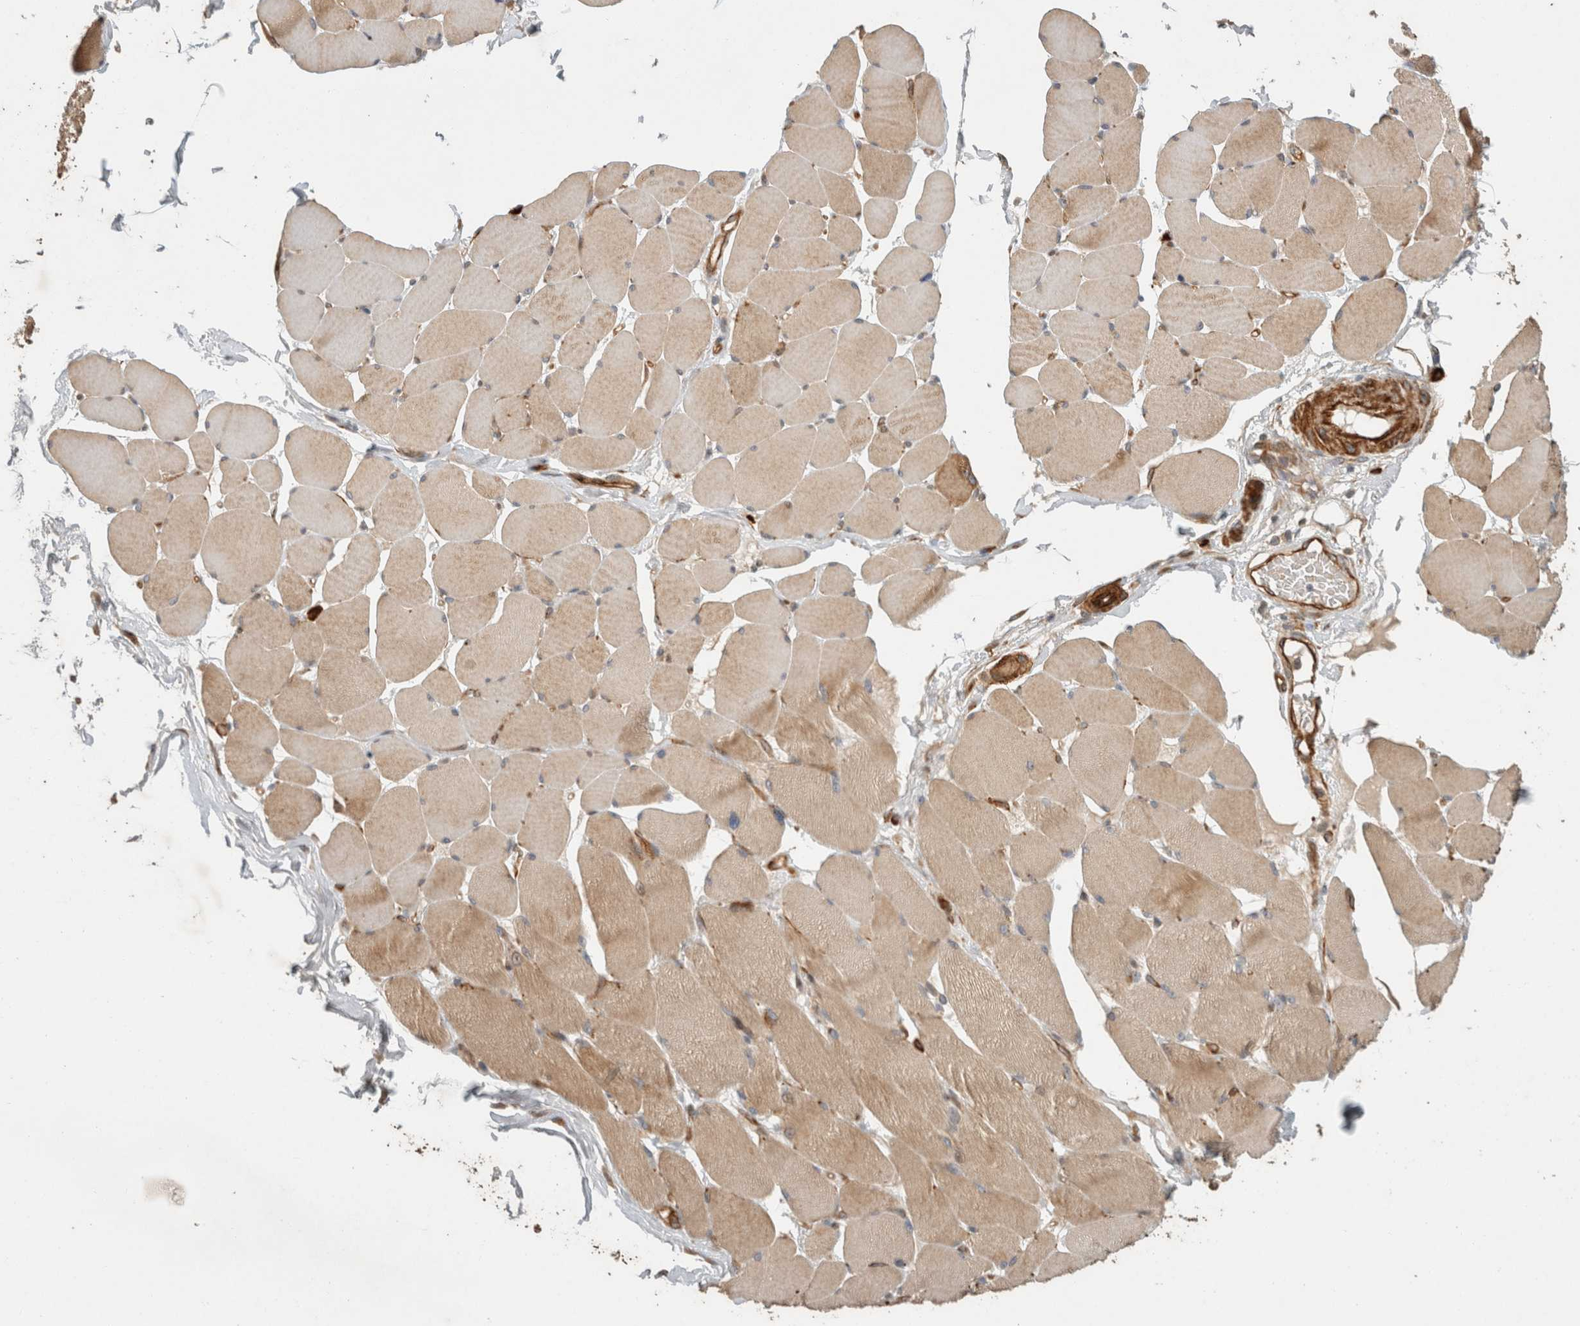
{"staining": {"intensity": "moderate", "quantity": "25%-75%", "location": "cytoplasmic/membranous"}, "tissue": "skeletal muscle", "cell_type": "Myocytes", "image_type": "normal", "snomed": [{"axis": "morphology", "description": "Normal tissue, NOS"}, {"axis": "topography", "description": "Skin"}, {"axis": "topography", "description": "Skeletal muscle"}], "caption": "A brown stain shows moderate cytoplasmic/membranous positivity of a protein in myocytes of unremarkable human skeletal muscle.", "gene": "SIPA1L2", "patient": {"sex": "male", "age": 83}}